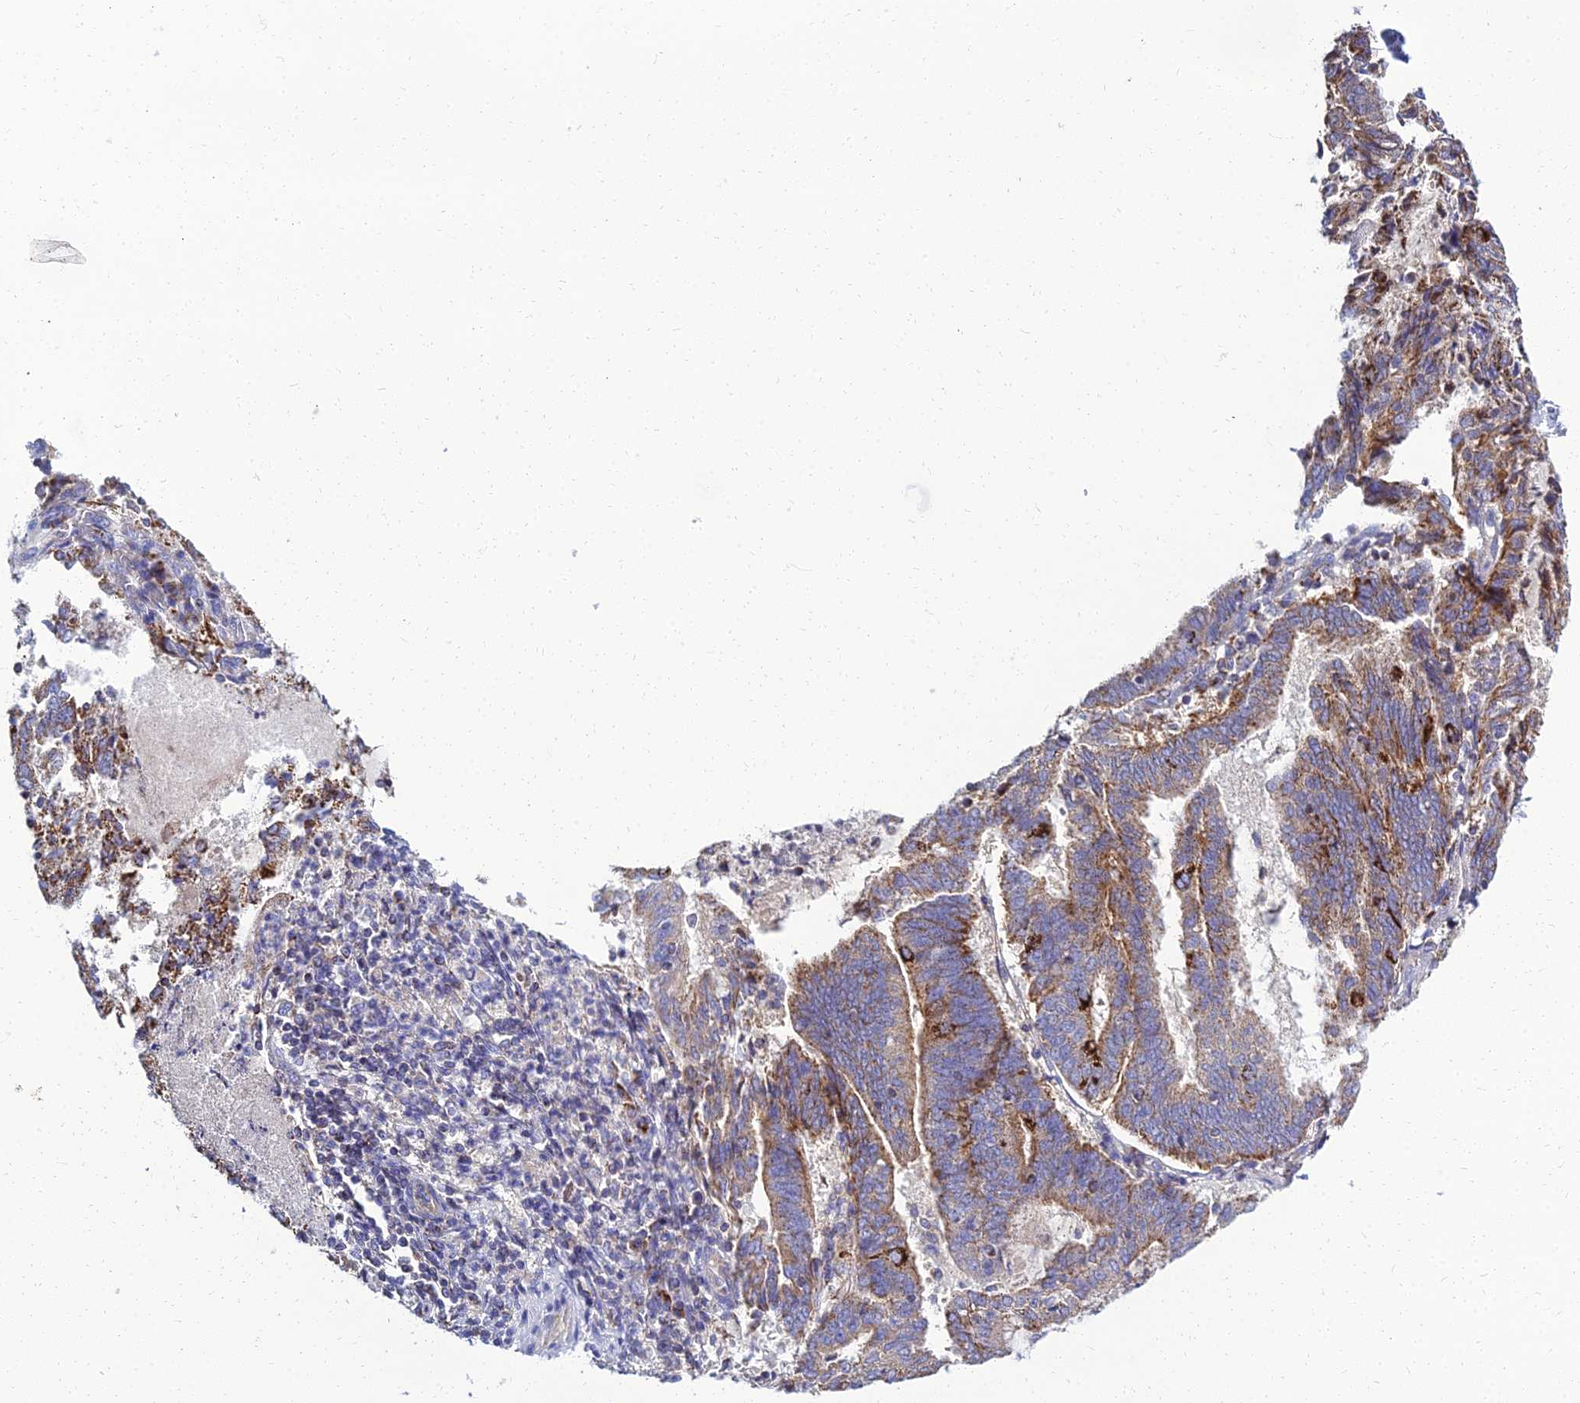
{"staining": {"intensity": "moderate", "quantity": "25%-75%", "location": "cytoplasmic/membranous"}, "tissue": "endometrial cancer", "cell_type": "Tumor cells", "image_type": "cancer", "snomed": [{"axis": "morphology", "description": "Adenocarcinoma, NOS"}, {"axis": "topography", "description": "Endometrium"}], "caption": "Immunohistochemistry (IHC) histopathology image of human endometrial cancer stained for a protein (brown), which reveals medium levels of moderate cytoplasmic/membranous staining in about 25%-75% of tumor cells.", "gene": "NPY", "patient": {"sex": "female", "age": 80}}